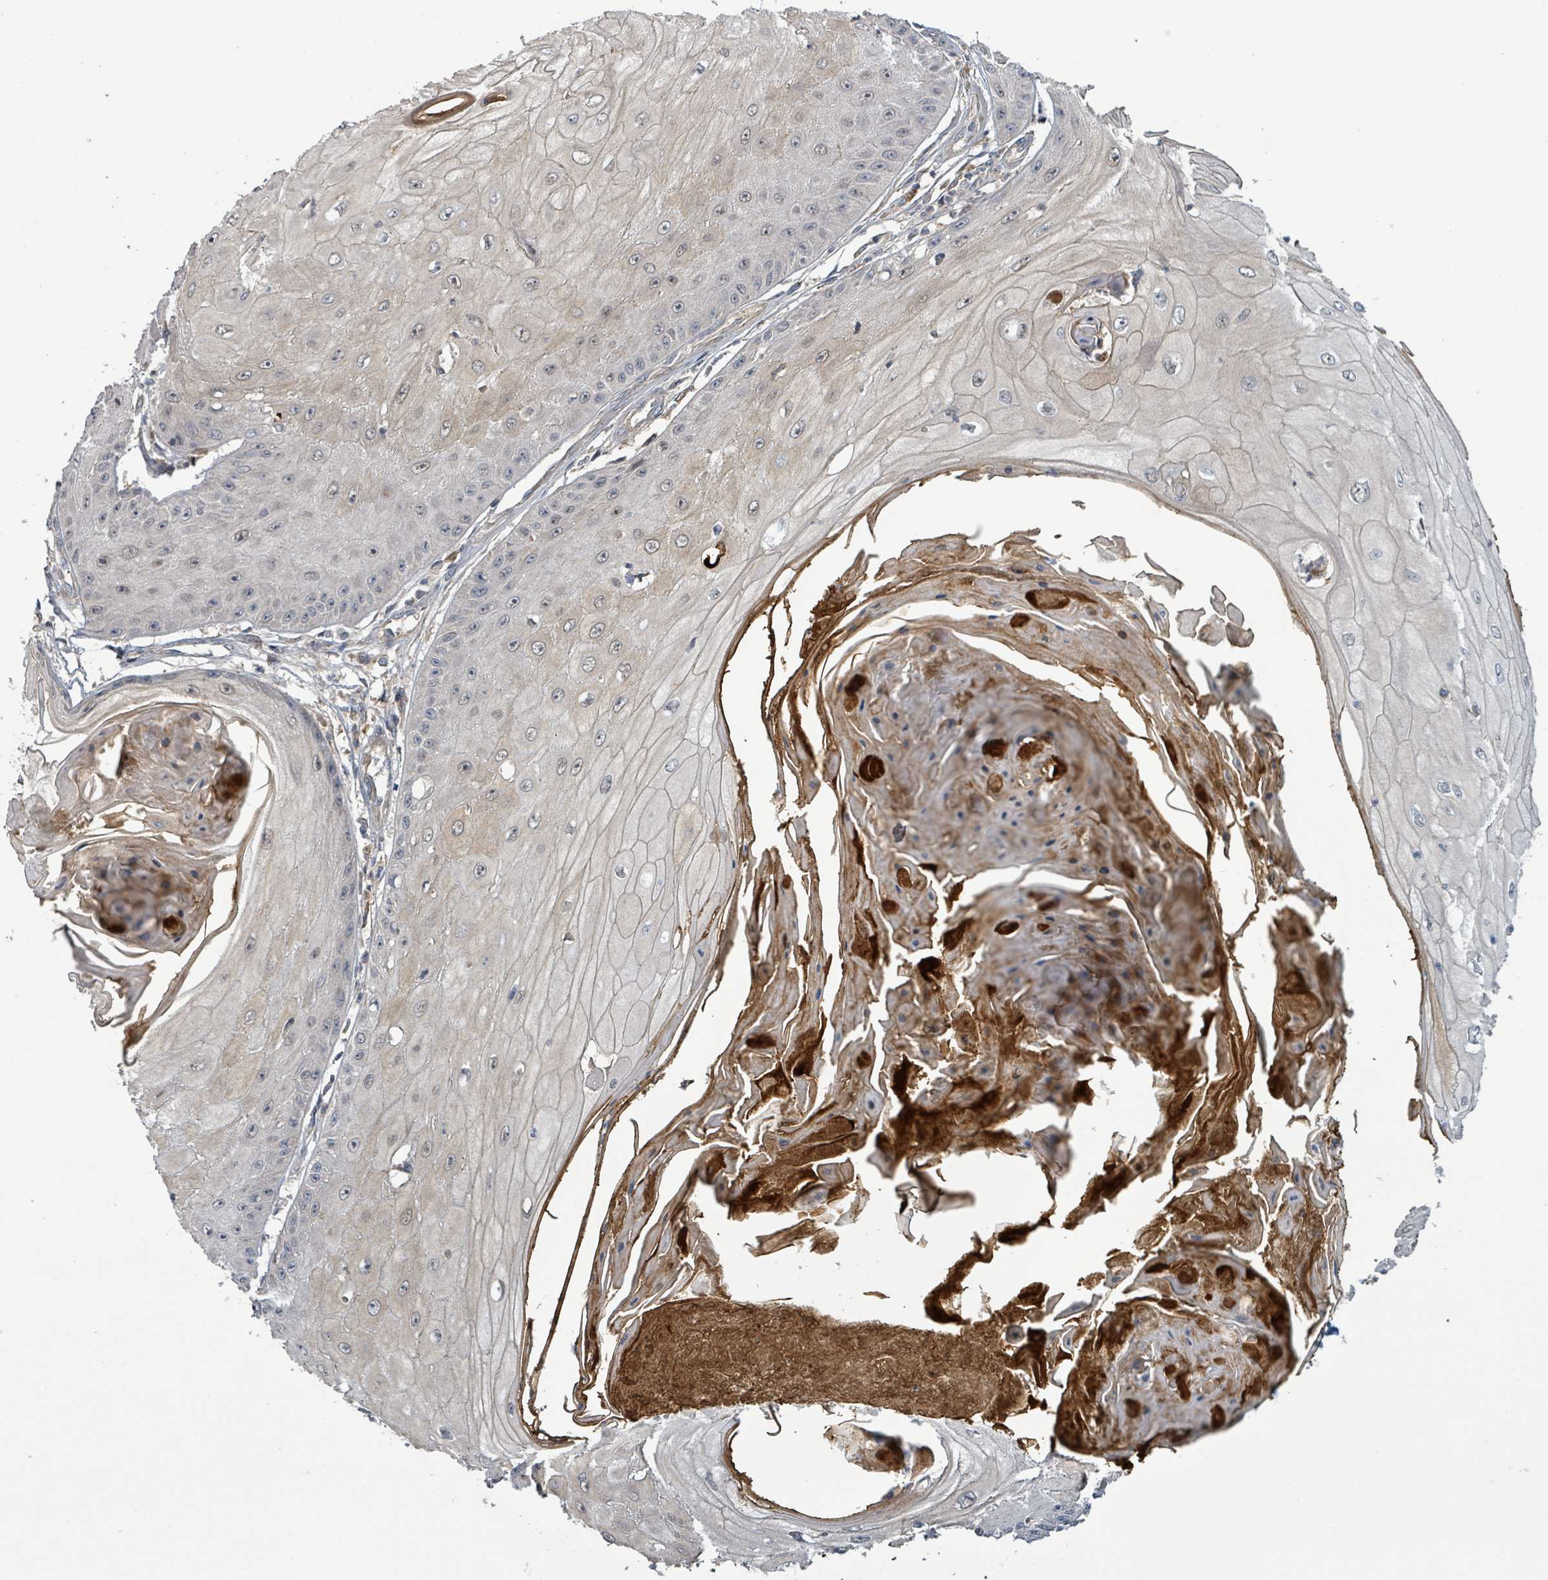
{"staining": {"intensity": "negative", "quantity": "none", "location": "none"}, "tissue": "skin cancer", "cell_type": "Tumor cells", "image_type": "cancer", "snomed": [{"axis": "morphology", "description": "Squamous cell carcinoma, NOS"}, {"axis": "topography", "description": "Skin"}], "caption": "This is an IHC photomicrograph of human skin cancer. There is no positivity in tumor cells.", "gene": "STARD4", "patient": {"sex": "male", "age": 70}}